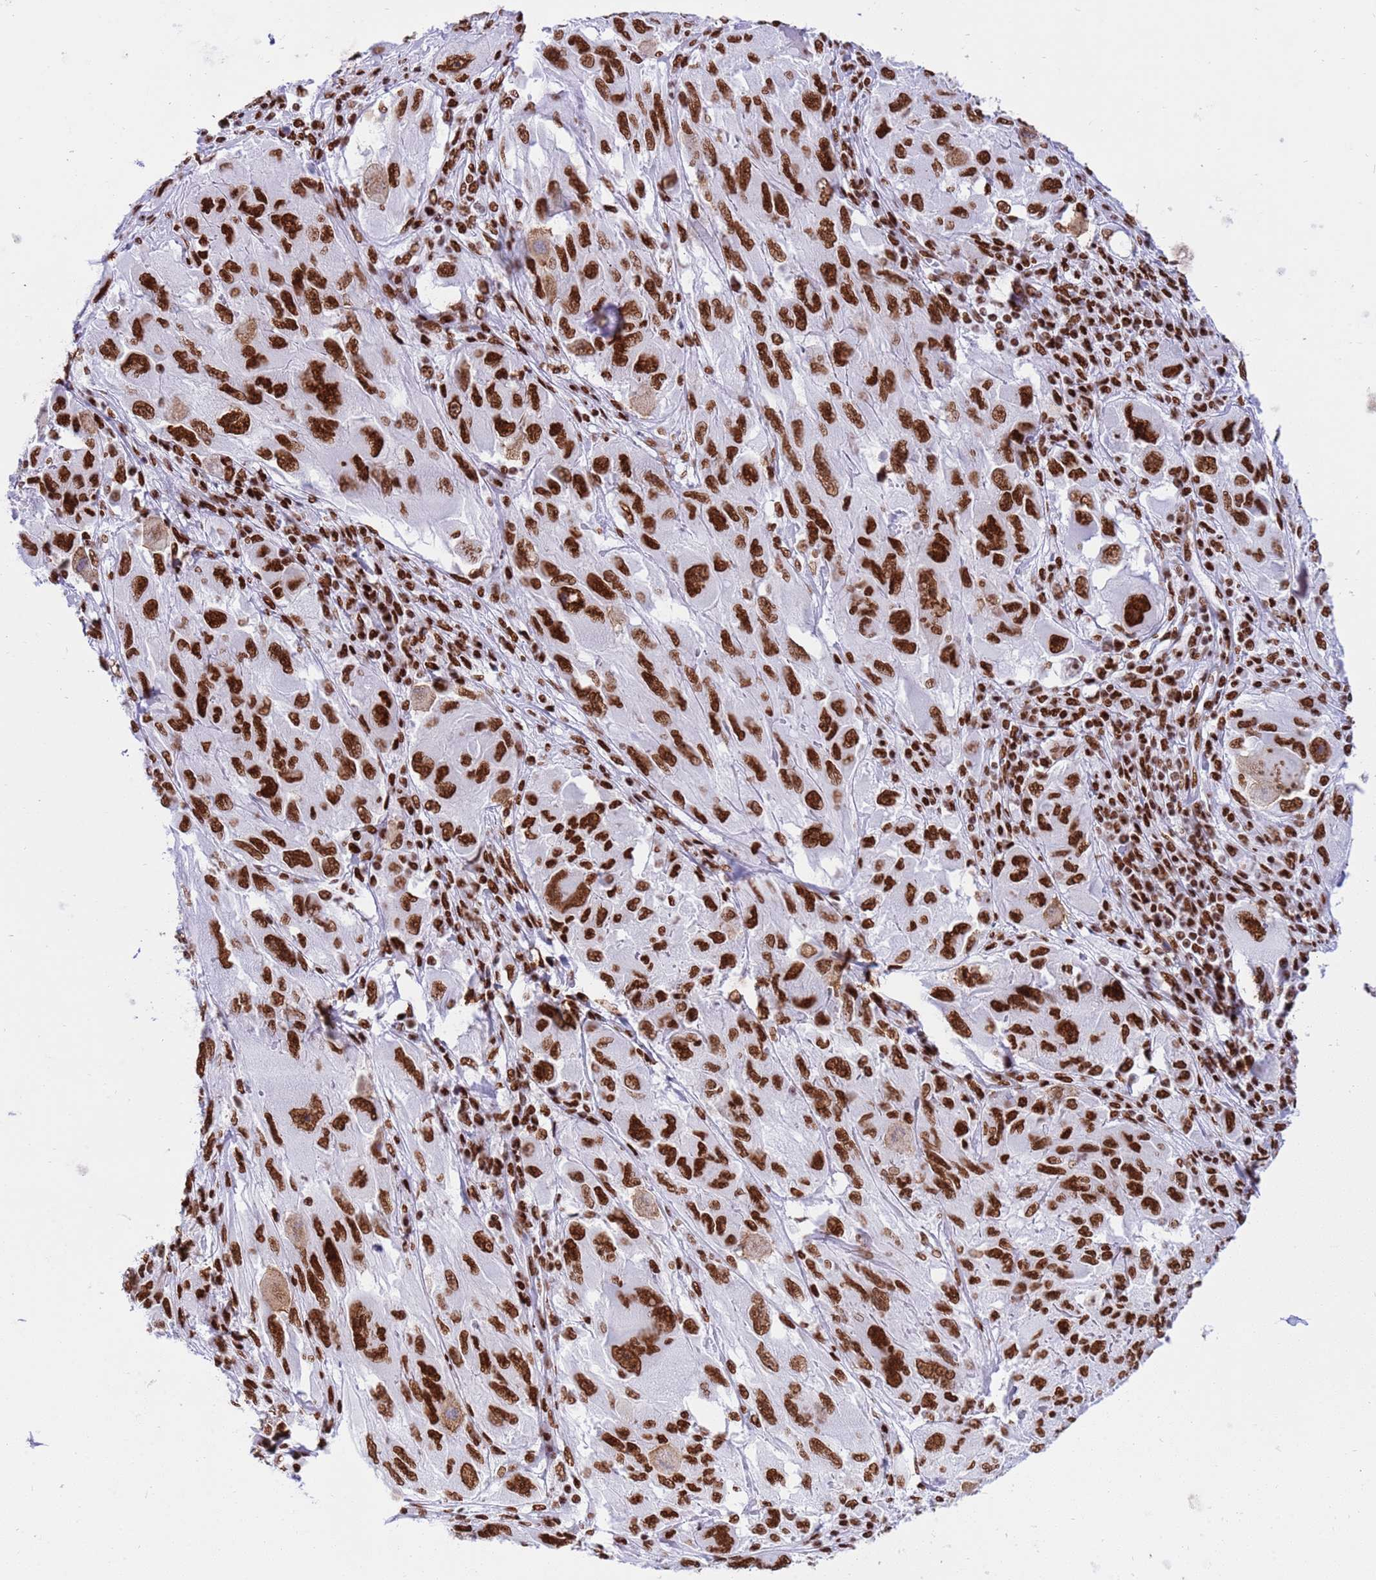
{"staining": {"intensity": "strong", "quantity": ">75%", "location": "nuclear"}, "tissue": "melanoma", "cell_type": "Tumor cells", "image_type": "cancer", "snomed": [{"axis": "morphology", "description": "Malignant melanoma, NOS"}, {"axis": "topography", "description": "Skin"}], "caption": "Brown immunohistochemical staining in melanoma demonstrates strong nuclear positivity in approximately >75% of tumor cells. (Brightfield microscopy of DAB IHC at high magnification).", "gene": "RALY", "patient": {"sex": "female", "age": 91}}